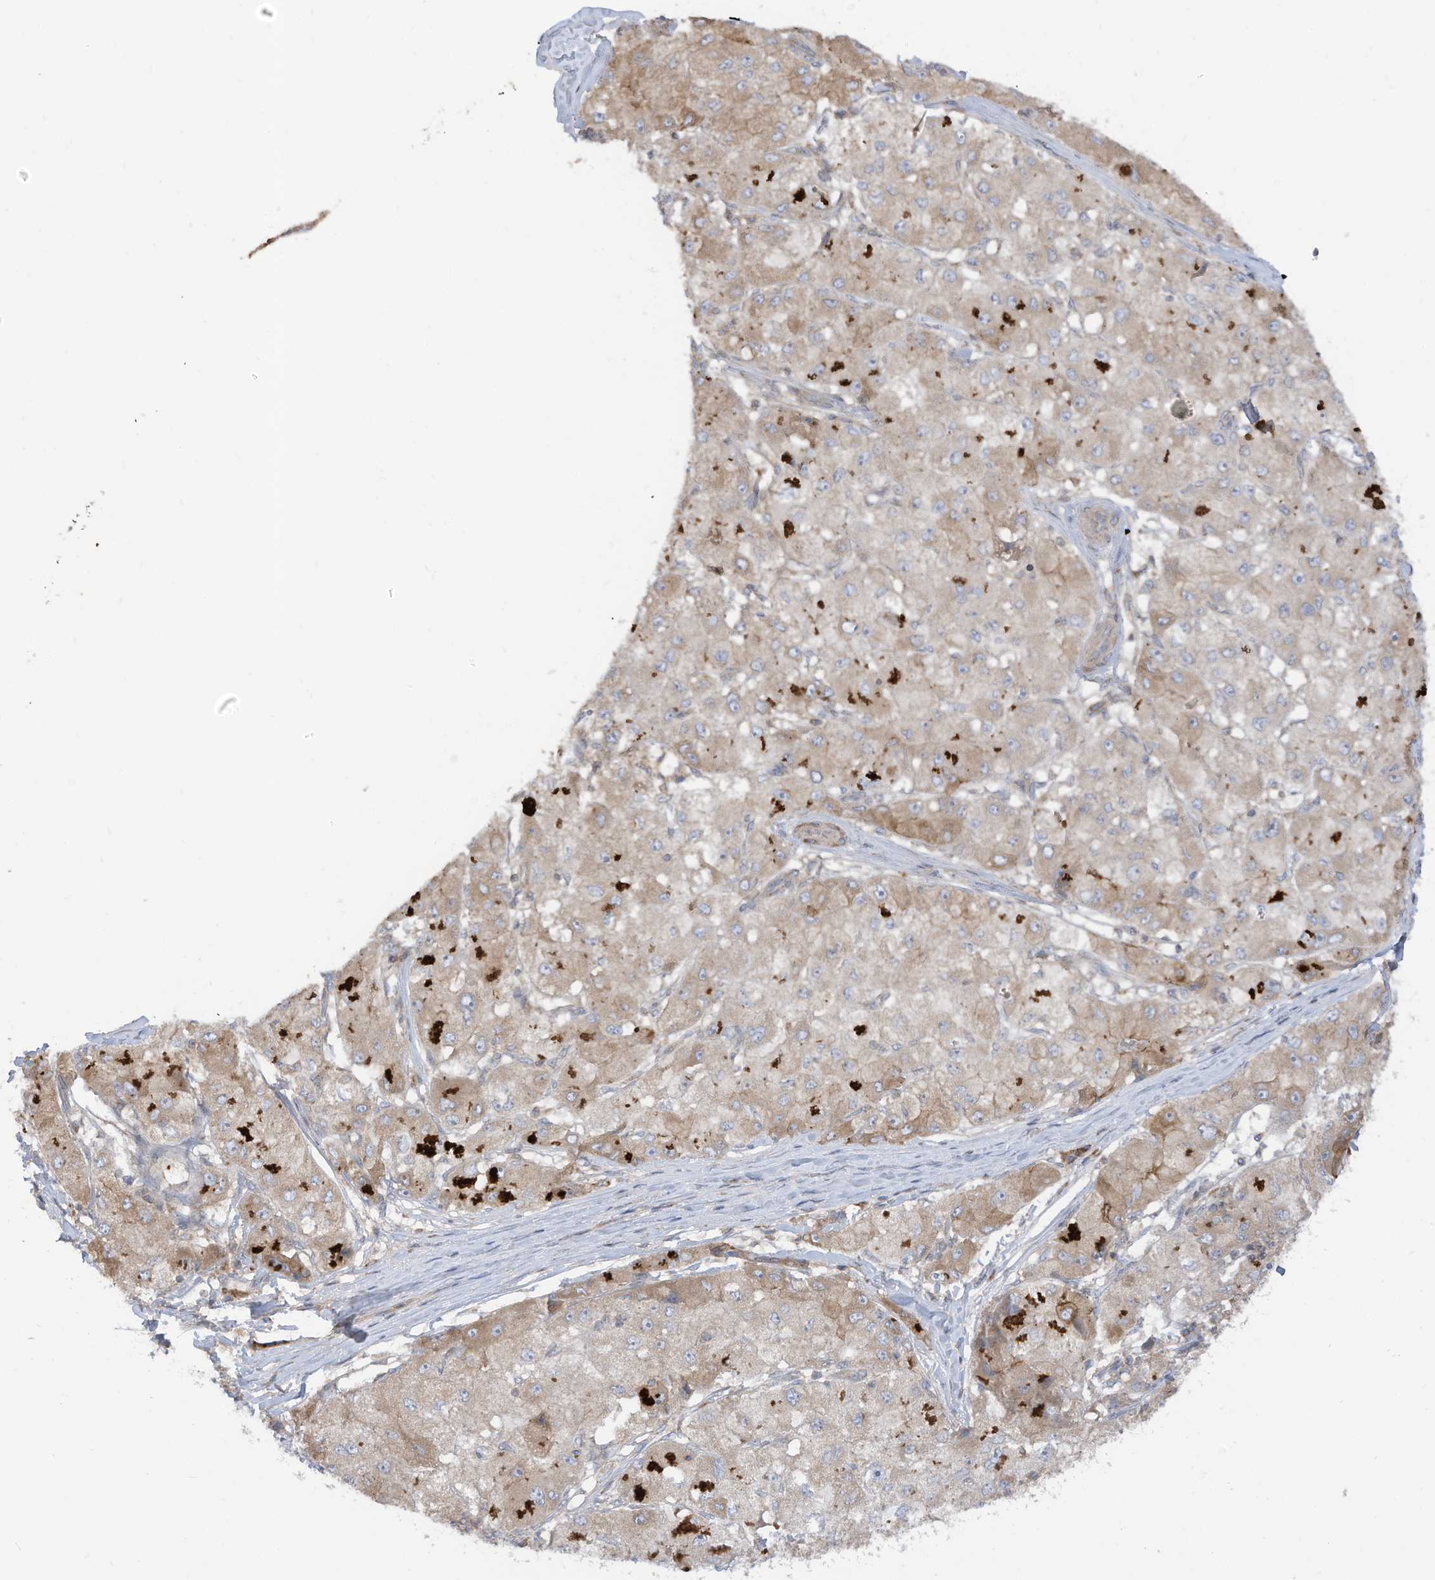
{"staining": {"intensity": "moderate", "quantity": ">75%", "location": "cytoplasmic/membranous"}, "tissue": "liver cancer", "cell_type": "Tumor cells", "image_type": "cancer", "snomed": [{"axis": "morphology", "description": "Carcinoma, Hepatocellular, NOS"}, {"axis": "topography", "description": "Liver"}], "caption": "Tumor cells reveal medium levels of moderate cytoplasmic/membranous staining in approximately >75% of cells in liver cancer (hepatocellular carcinoma).", "gene": "CGAS", "patient": {"sex": "male", "age": 80}}